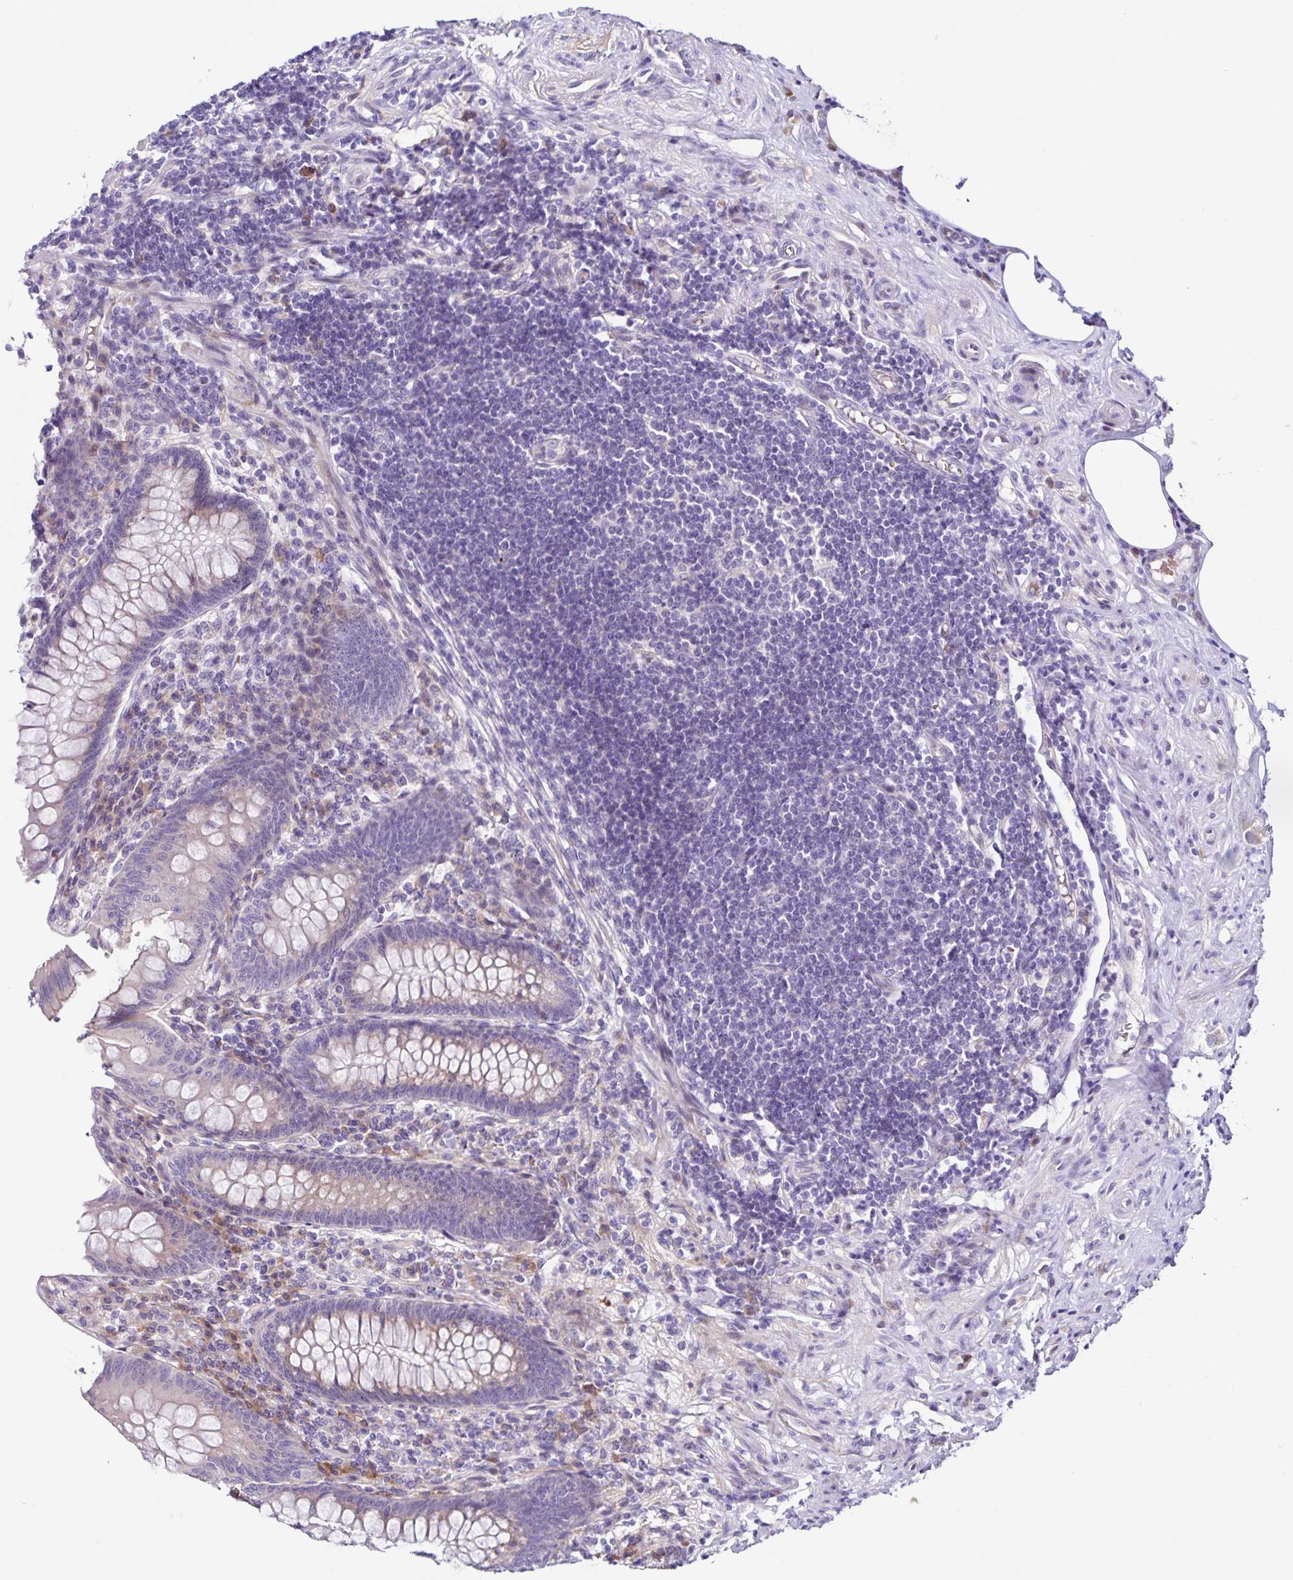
{"staining": {"intensity": "weak", "quantity": "25%-75%", "location": "cytoplasmic/membranous"}, "tissue": "appendix", "cell_type": "Glandular cells", "image_type": "normal", "snomed": [{"axis": "morphology", "description": "Normal tissue, NOS"}, {"axis": "topography", "description": "Appendix"}], "caption": "Immunohistochemistry staining of normal appendix, which shows low levels of weak cytoplasmic/membranous expression in about 25%-75% of glandular cells indicating weak cytoplasmic/membranous protein positivity. The staining was performed using DAB (brown) for protein detection and nuclei were counterstained in hematoxylin (blue).", "gene": "RNFT2", "patient": {"sex": "female", "age": 57}}